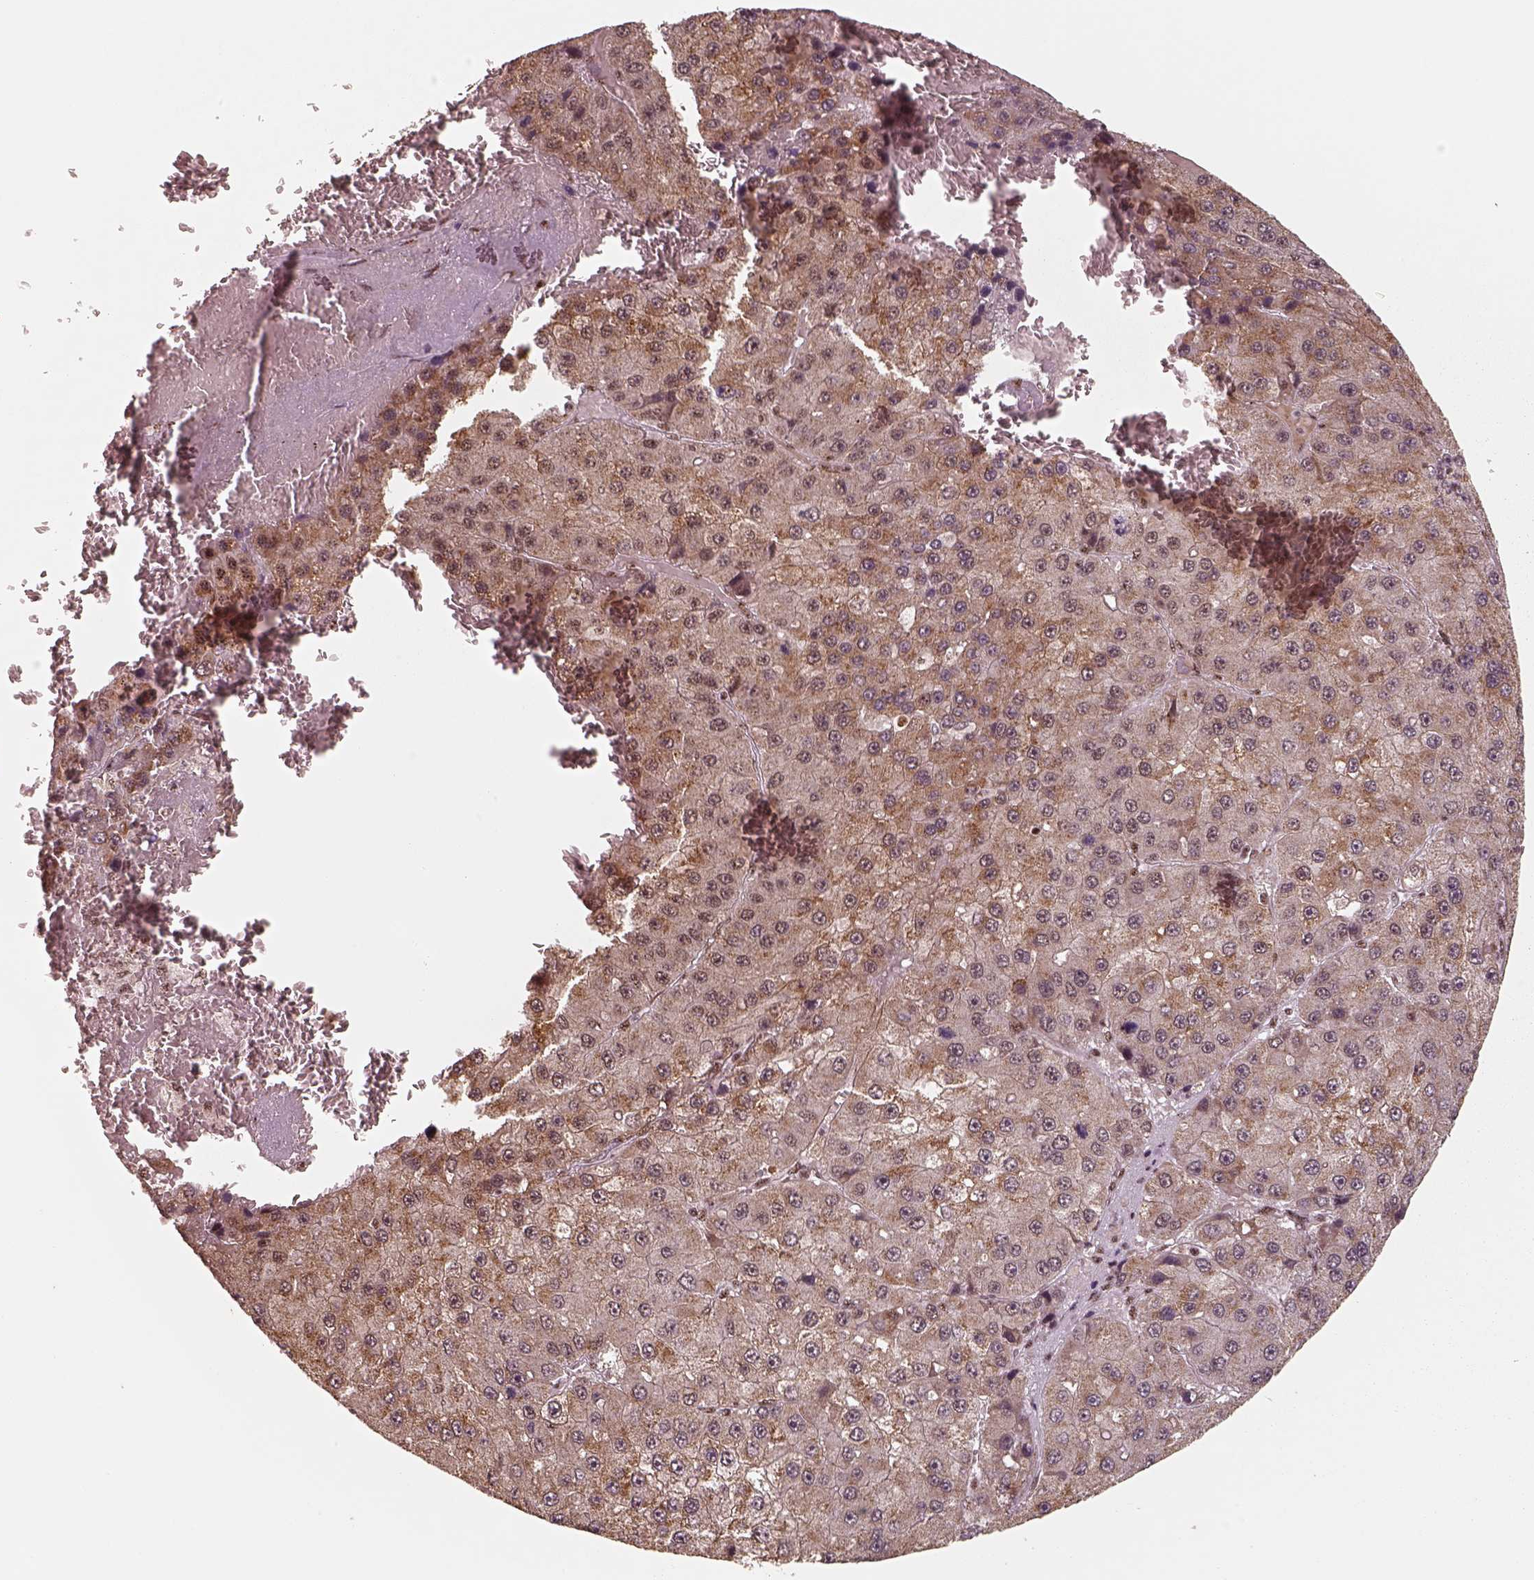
{"staining": {"intensity": "weak", "quantity": "25%-75%", "location": "nuclear"}, "tissue": "liver cancer", "cell_type": "Tumor cells", "image_type": "cancer", "snomed": [{"axis": "morphology", "description": "Carcinoma, Hepatocellular, NOS"}, {"axis": "topography", "description": "Liver"}], "caption": "Hepatocellular carcinoma (liver) stained with DAB immunohistochemistry reveals low levels of weak nuclear positivity in approximately 25%-75% of tumor cells. Immunohistochemistry stains the protein of interest in brown and the nuclei are stained blue.", "gene": "ATXN7L3", "patient": {"sex": "female", "age": 73}}